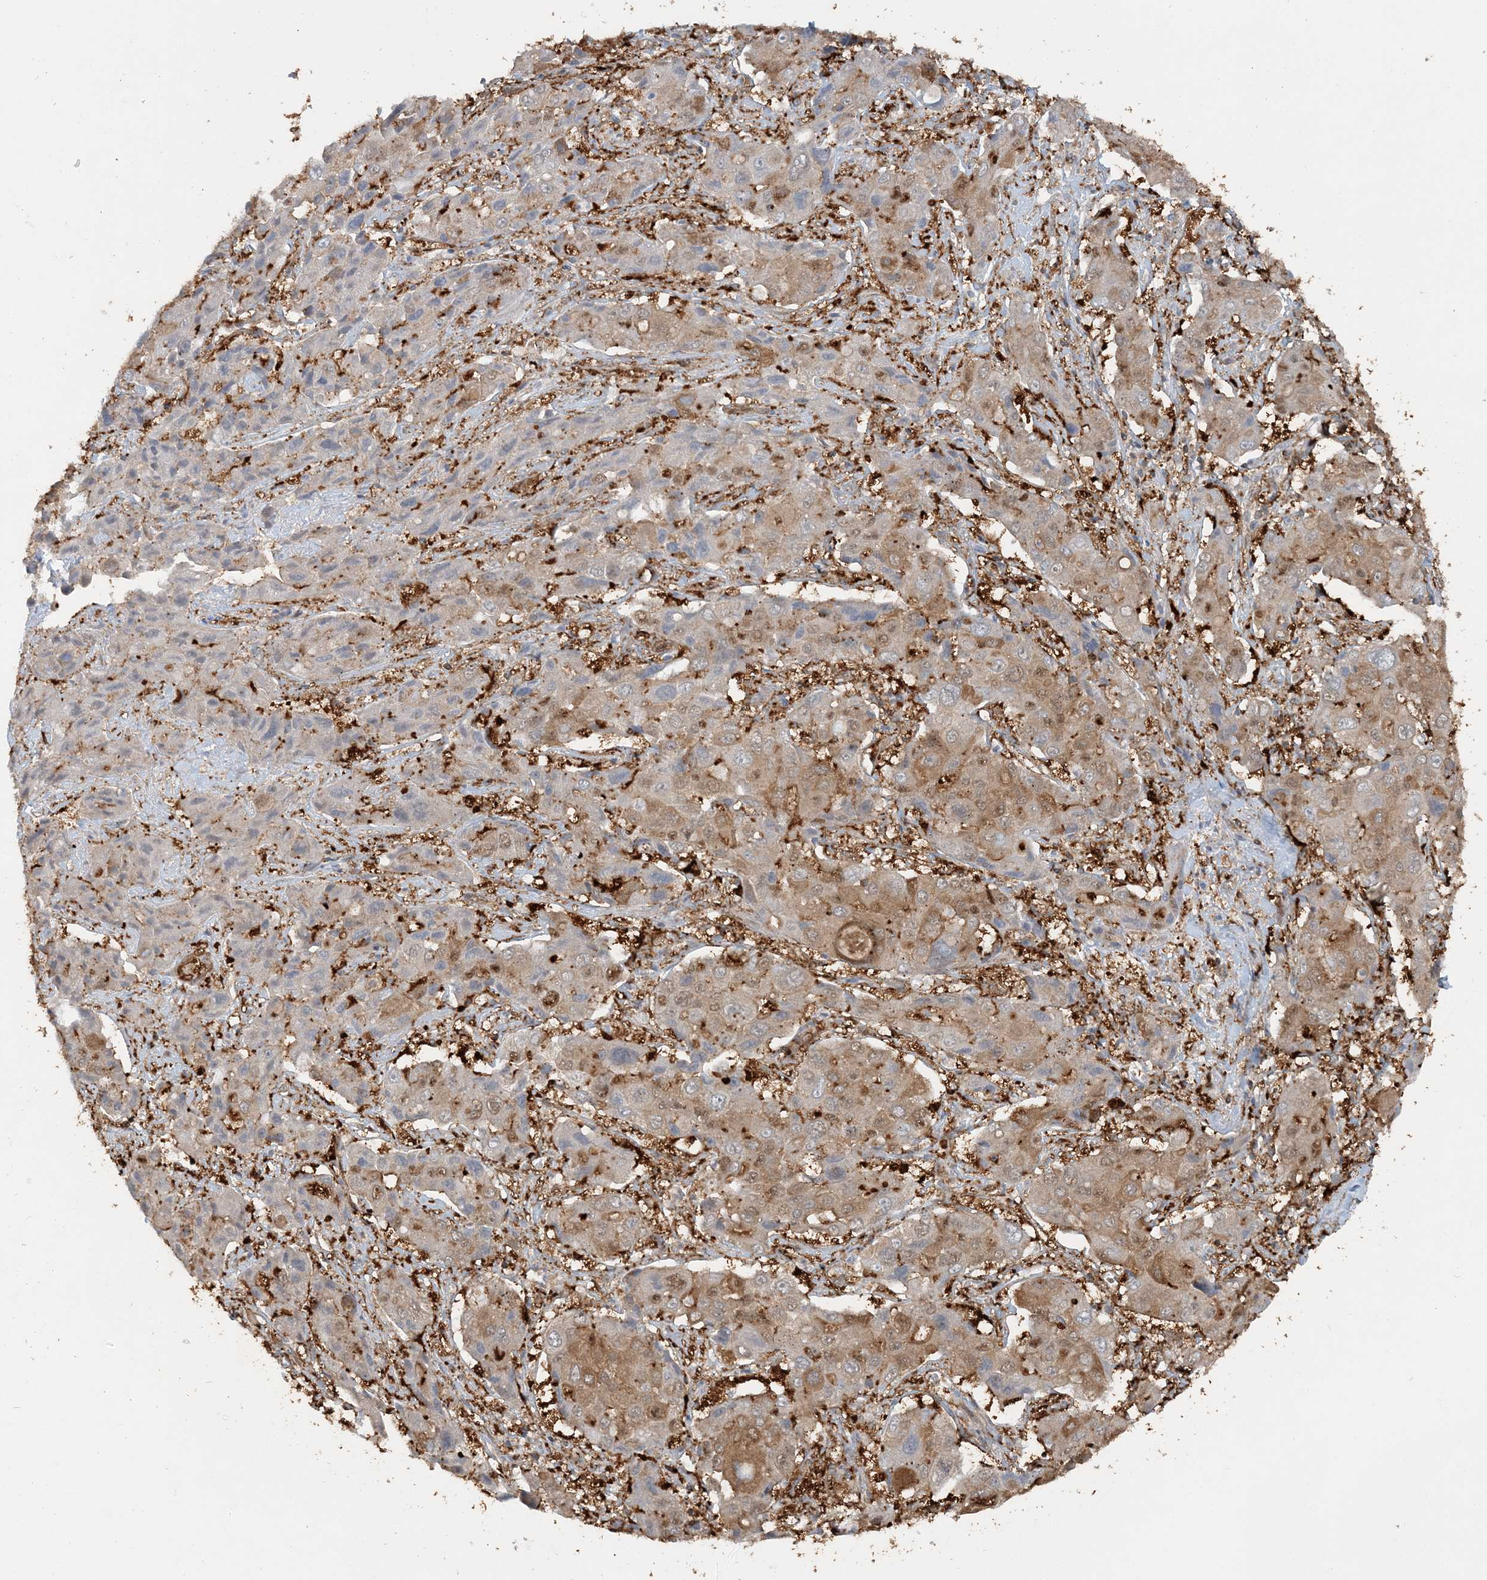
{"staining": {"intensity": "moderate", "quantity": ">75%", "location": "cytoplasmic/membranous"}, "tissue": "liver cancer", "cell_type": "Tumor cells", "image_type": "cancer", "snomed": [{"axis": "morphology", "description": "Cholangiocarcinoma"}, {"axis": "topography", "description": "Liver"}], "caption": "Liver cancer (cholangiocarcinoma) tissue reveals moderate cytoplasmic/membranous positivity in approximately >75% of tumor cells The protein of interest is stained brown, and the nuclei are stained in blue (DAB (3,3'-diaminobenzidine) IHC with brightfield microscopy, high magnification).", "gene": "DSTN", "patient": {"sex": "male", "age": 67}}